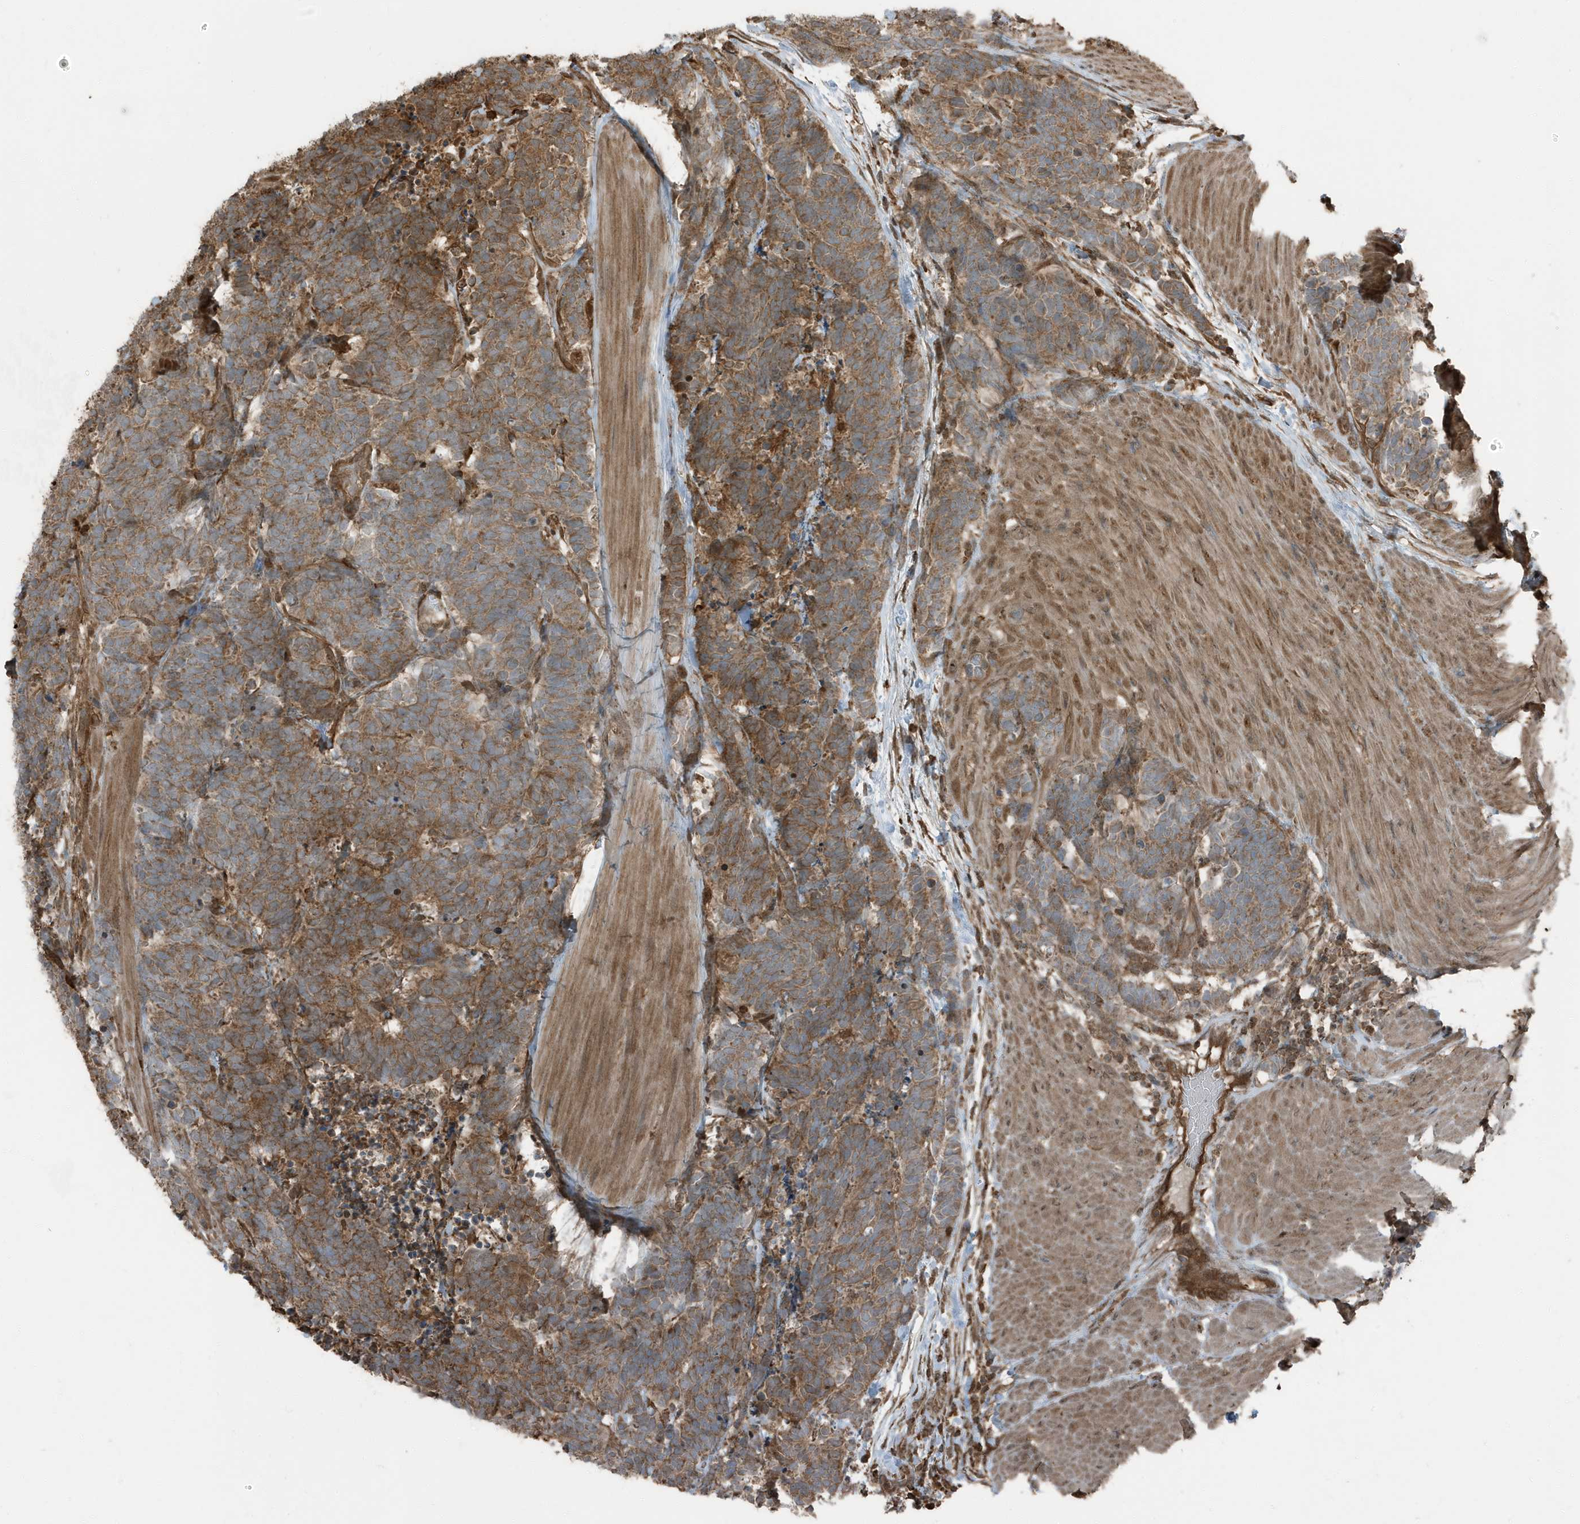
{"staining": {"intensity": "moderate", "quantity": ">75%", "location": "cytoplasmic/membranous"}, "tissue": "carcinoid", "cell_type": "Tumor cells", "image_type": "cancer", "snomed": [{"axis": "morphology", "description": "Carcinoma, NOS"}, {"axis": "morphology", "description": "Carcinoid, malignant, NOS"}, {"axis": "topography", "description": "Urinary bladder"}], "caption": "Human carcinoid stained with a protein marker exhibits moderate staining in tumor cells.", "gene": "AZI2", "patient": {"sex": "male", "age": 57}}